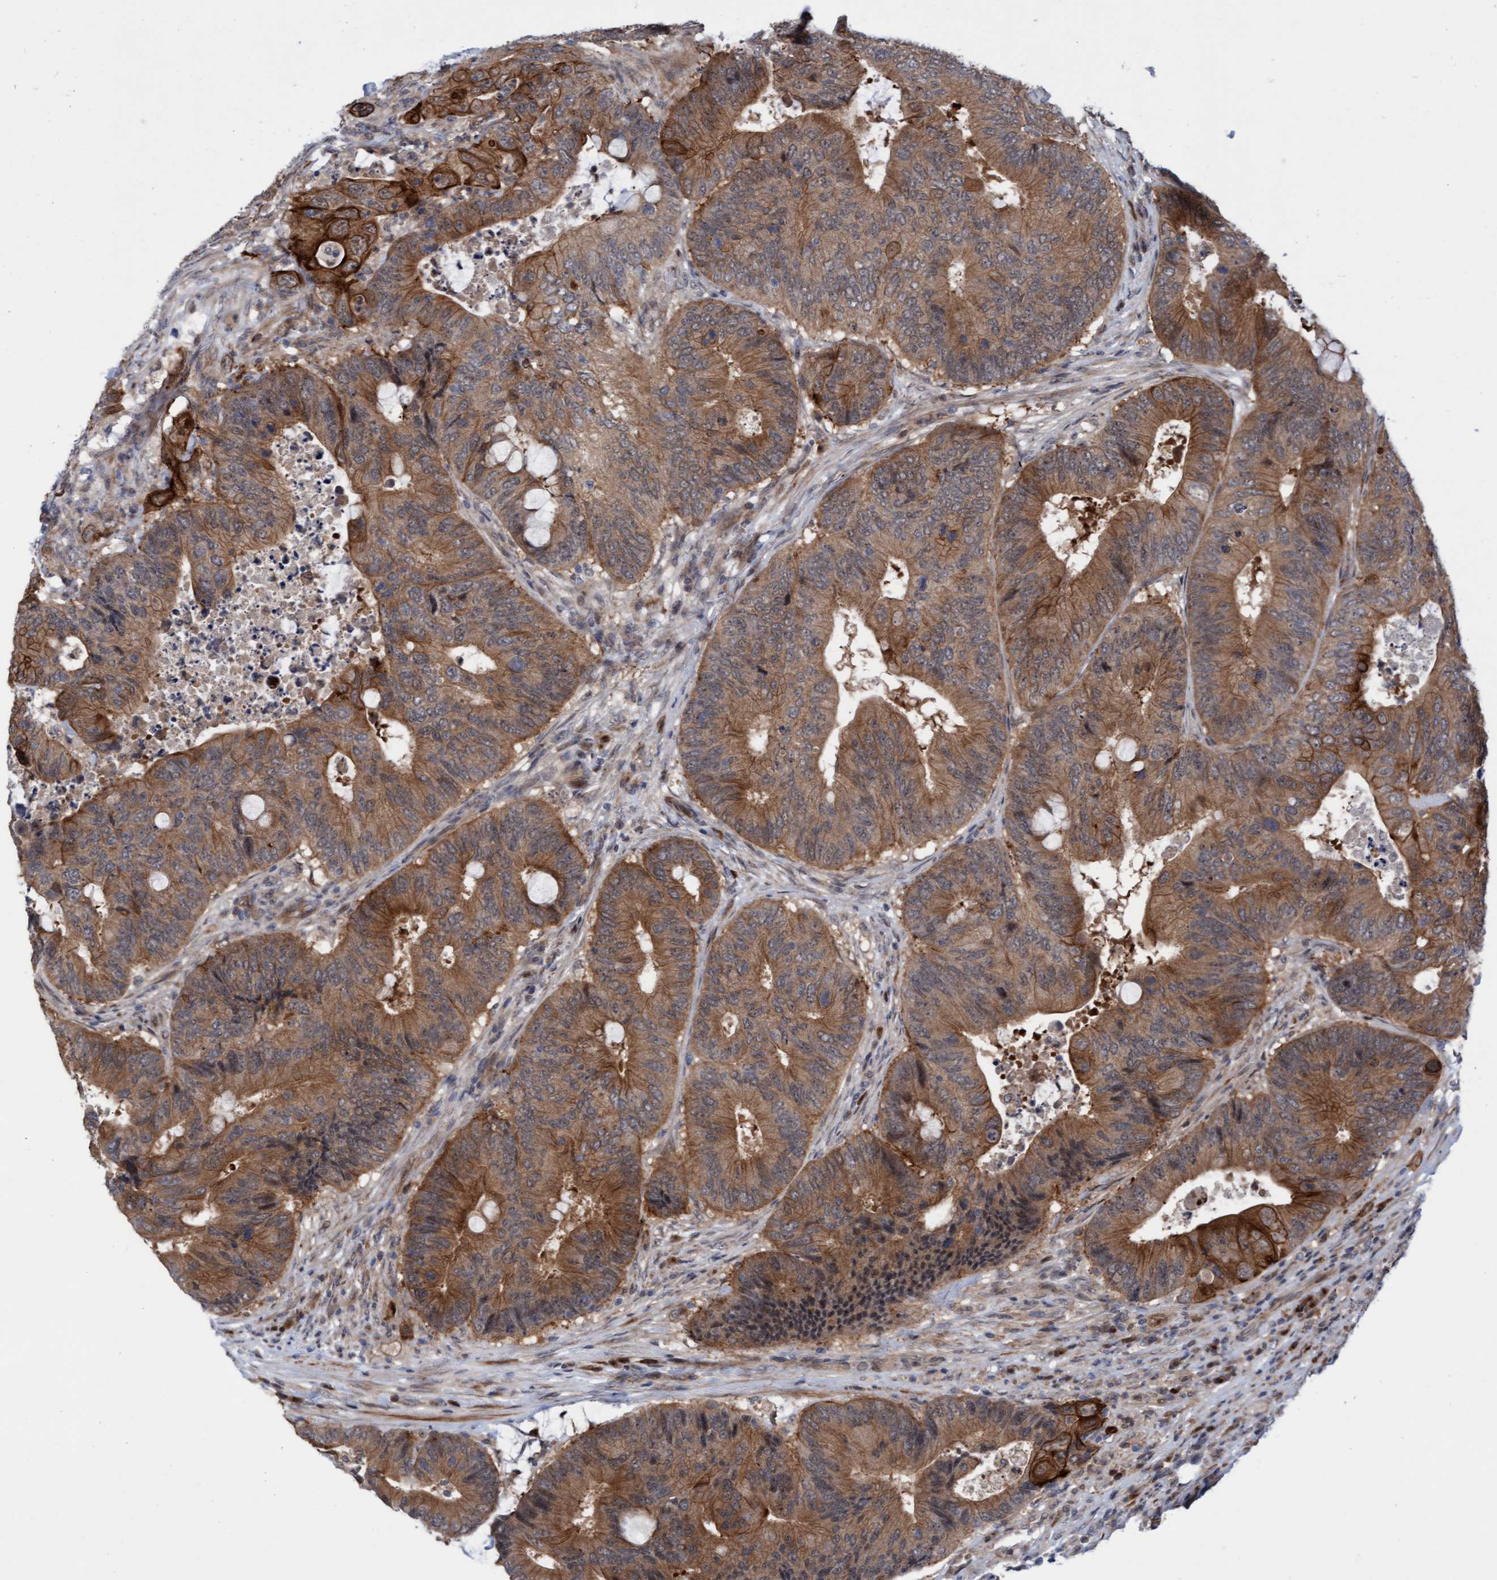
{"staining": {"intensity": "moderate", "quantity": ">75%", "location": "cytoplasmic/membranous"}, "tissue": "colorectal cancer", "cell_type": "Tumor cells", "image_type": "cancer", "snomed": [{"axis": "morphology", "description": "Adenocarcinoma, NOS"}, {"axis": "topography", "description": "Colon"}], "caption": "Colorectal cancer (adenocarcinoma) tissue demonstrates moderate cytoplasmic/membranous expression in approximately >75% of tumor cells", "gene": "RAP1GAP2", "patient": {"sex": "male", "age": 71}}